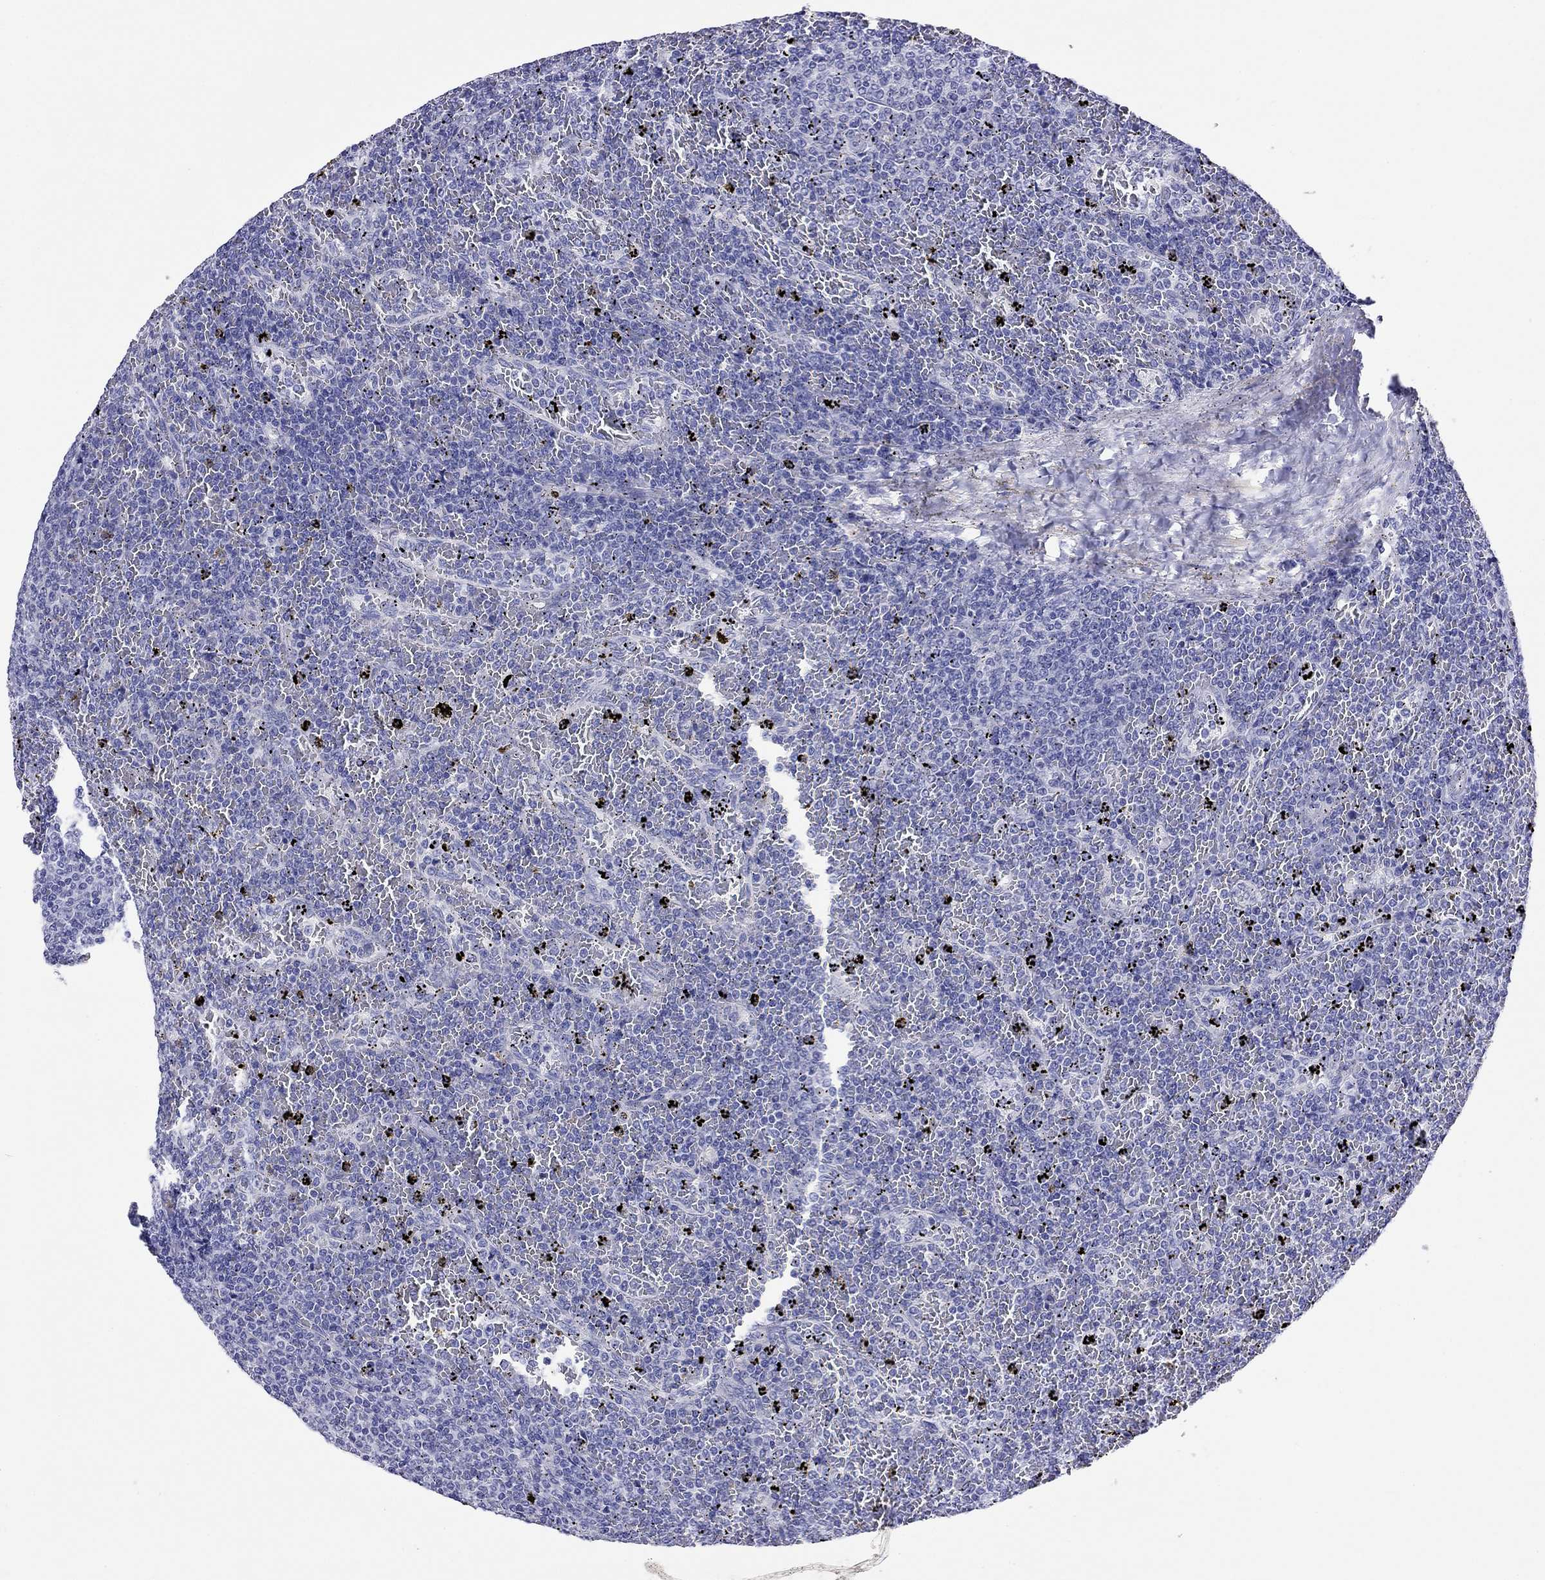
{"staining": {"intensity": "negative", "quantity": "none", "location": "none"}, "tissue": "lymphoma", "cell_type": "Tumor cells", "image_type": "cancer", "snomed": [{"axis": "morphology", "description": "Malignant lymphoma, non-Hodgkin's type, Low grade"}, {"axis": "topography", "description": "Spleen"}], "caption": "DAB immunohistochemical staining of human lymphoma exhibits no significant staining in tumor cells. (Immunohistochemistry, brightfield microscopy, high magnification).", "gene": "KIAA2012", "patient": {"sex": "female", "age": 77}}